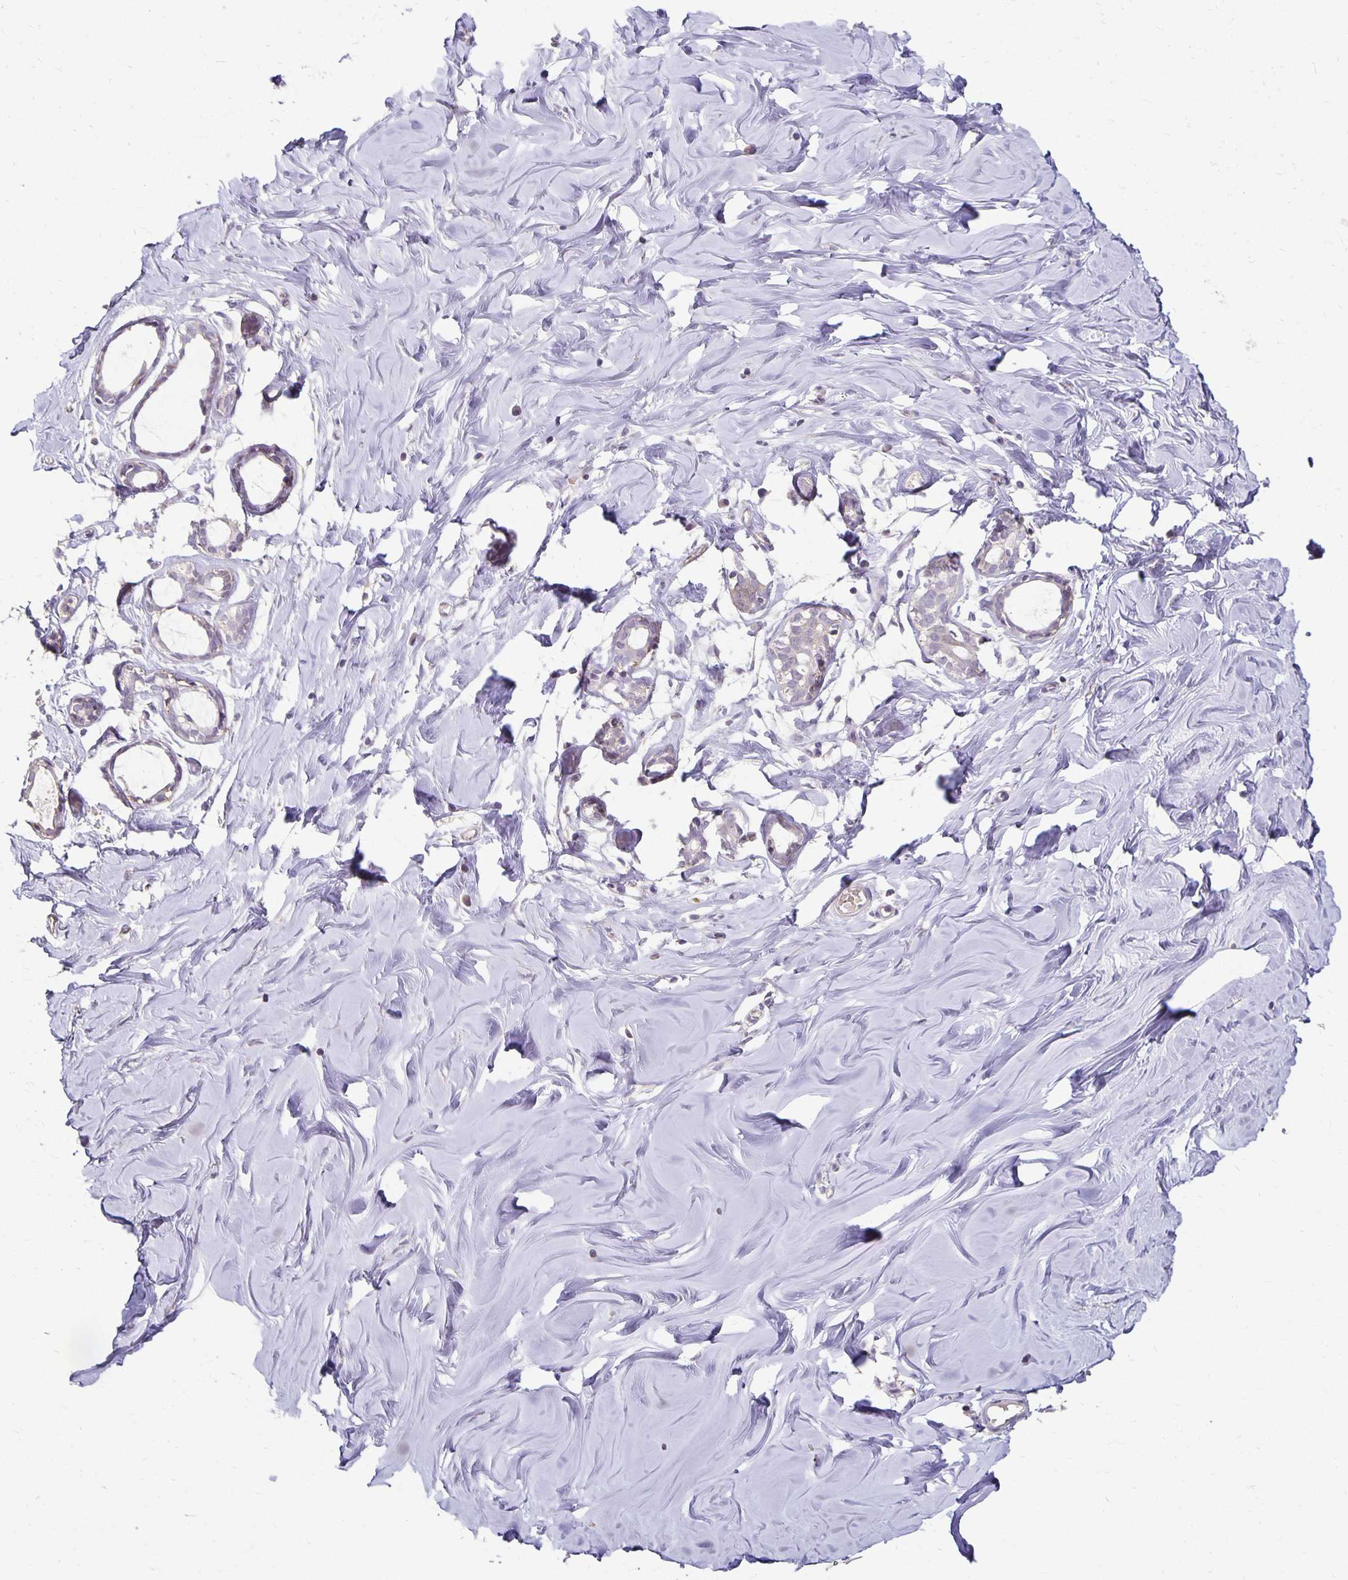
{"staining": {"intensity": "negative", "quantity": "none", "location": "none"}, "tissue": "breast", "cell_type": "Adipocytes", "image_type": "normal", "snomed": [{"axis": "morphology", "description": "Normal tissue, NOS"}, {"axis": "topography", "description": "Breast"}], "caption": "The photomicrograph reveals no significant expression in adipocytes of breast. (Brightfield microscopy of DAB (3,3'-diaminobenzidine) immunohistochemistry (IHC) at high magnification).", "gene": "CST6", "patient": {"sex": "female", "age": 27}}